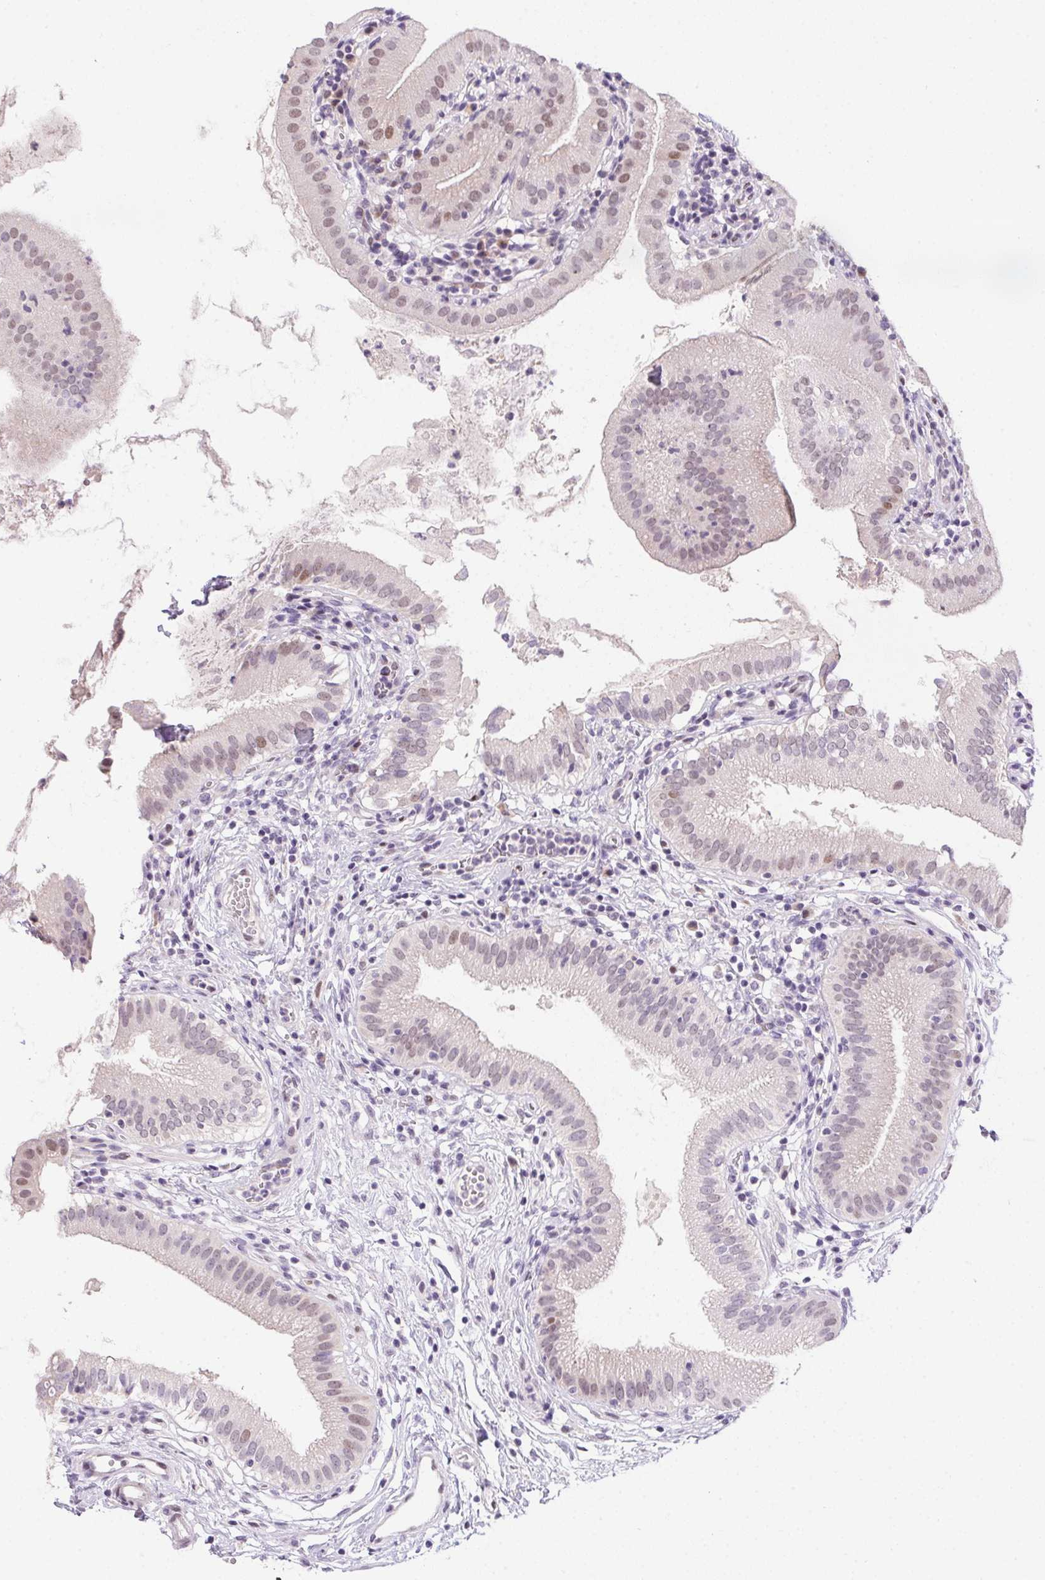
{"staining": {"intensity": "weak", "quantity": "25%-75%", "location": "nuclear"}, "tissue": "gallbladder", "cell_type": "Glandular cells", "image_type": "normal", "snomed": [{"axis": "morphology", "description": "Normal tissue, NOS"}, {"axis": "topography", "description": "Gallbladder"}], "caption": "IHC of normal human gallbladder reveals low levels of weak nuclear positivity in approximately 25%-75% of glandular cells. Immunohistochemistry stains the protein of interest in brown and the nuclei are stained blue.", "gene": "SP9", "patient": {"sex": "female", "age": 65}}